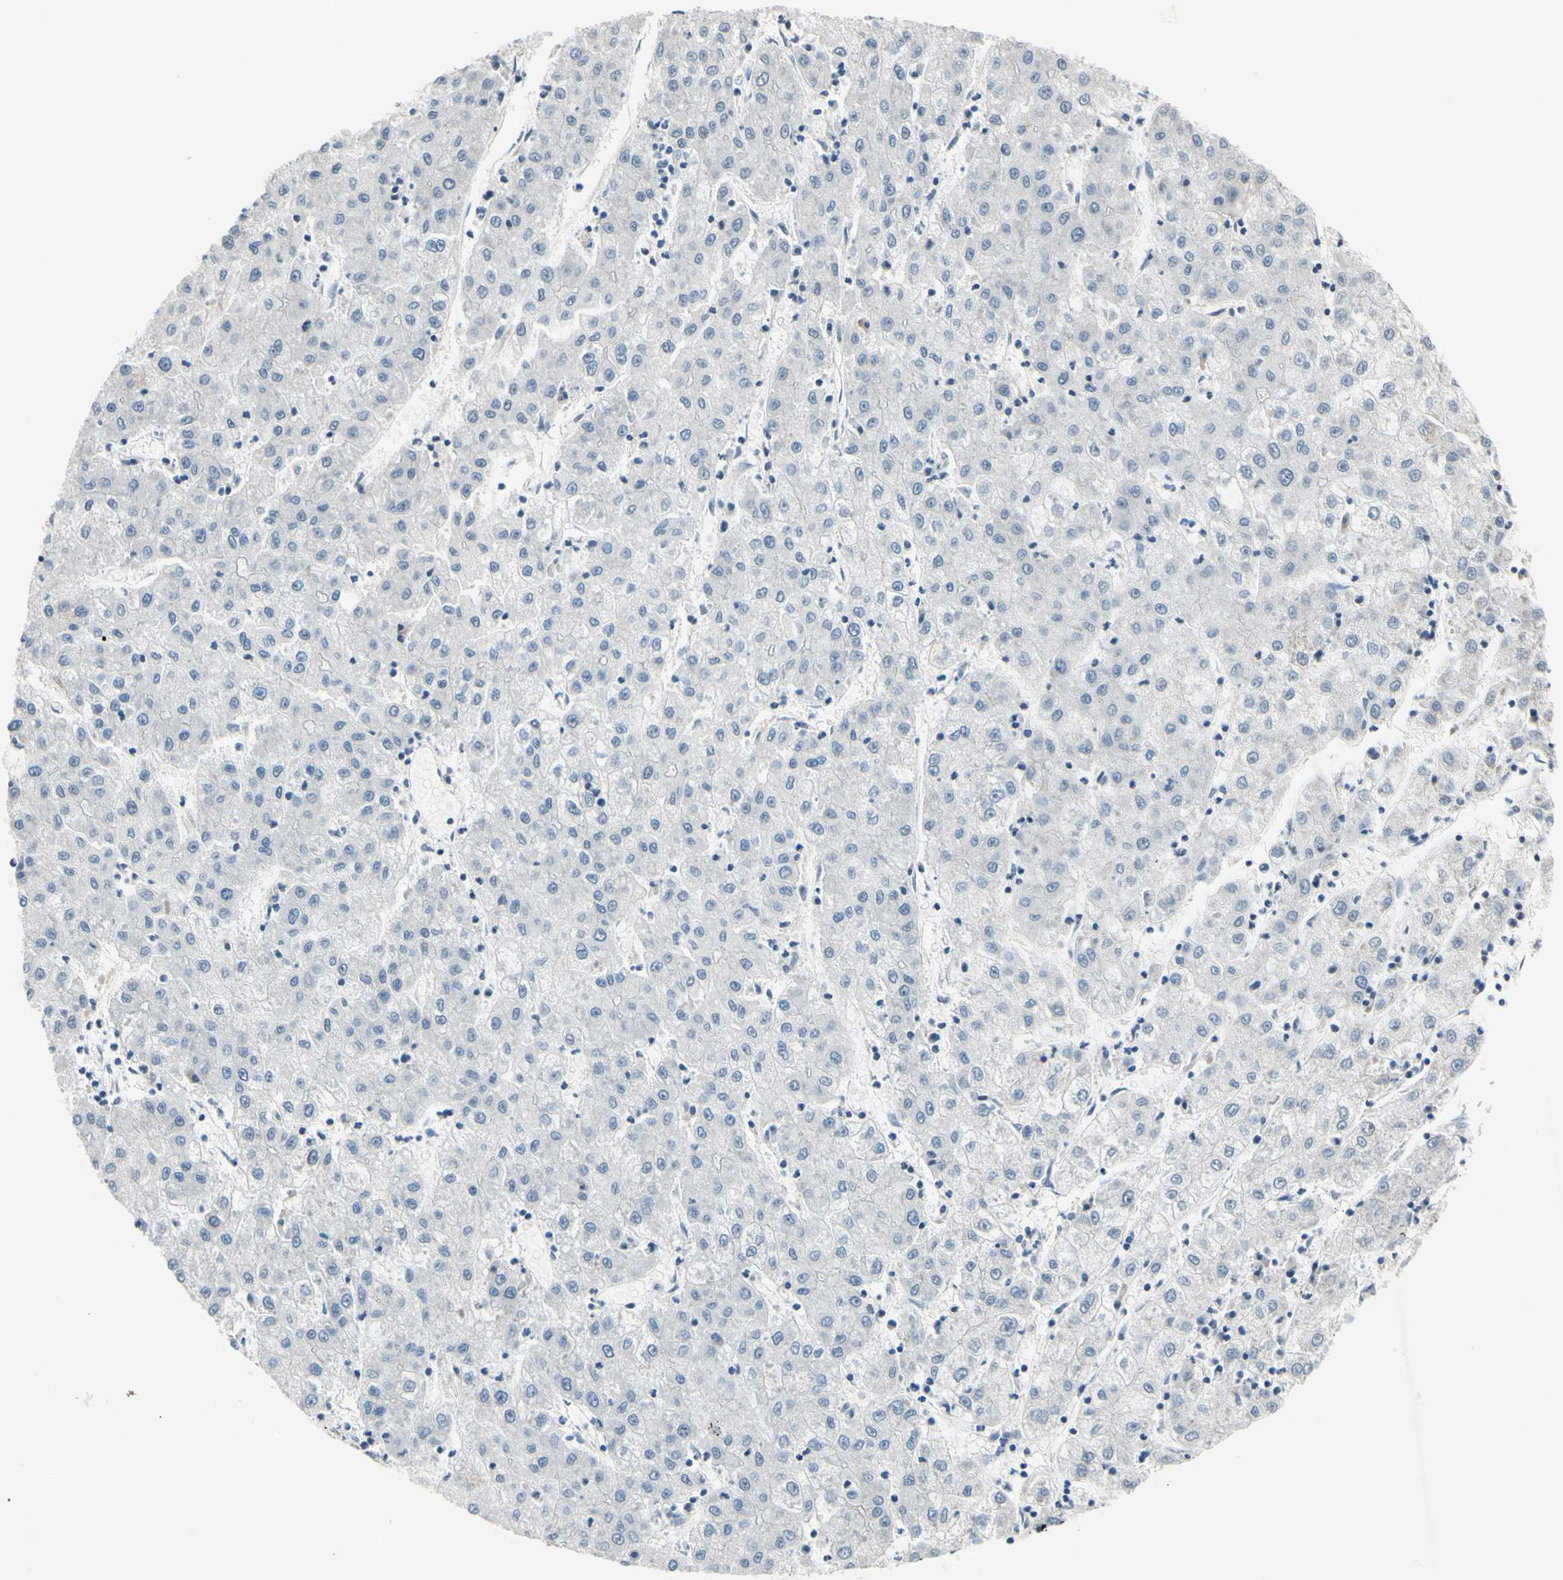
{"staining": {"intensity": "negative", "quantity": "none", "location": "none"}, "tissue": "liver cancer", "cell_type": "Tumor cells", "image_type": "cancer", "snomed": [{"axis": "morphology", "description": "Carcinoma, Hepatocellular, NOS"}, {"axis": "topography", "description": "Liver"}], "caption": "This is an immunohistochemistry (IHC) image of human hepatocellular carcinoma (liver). There is no positivity in tumor cells.", "gene": "PIP5K1B", "patient": {"sex": "male", "age": 72}}